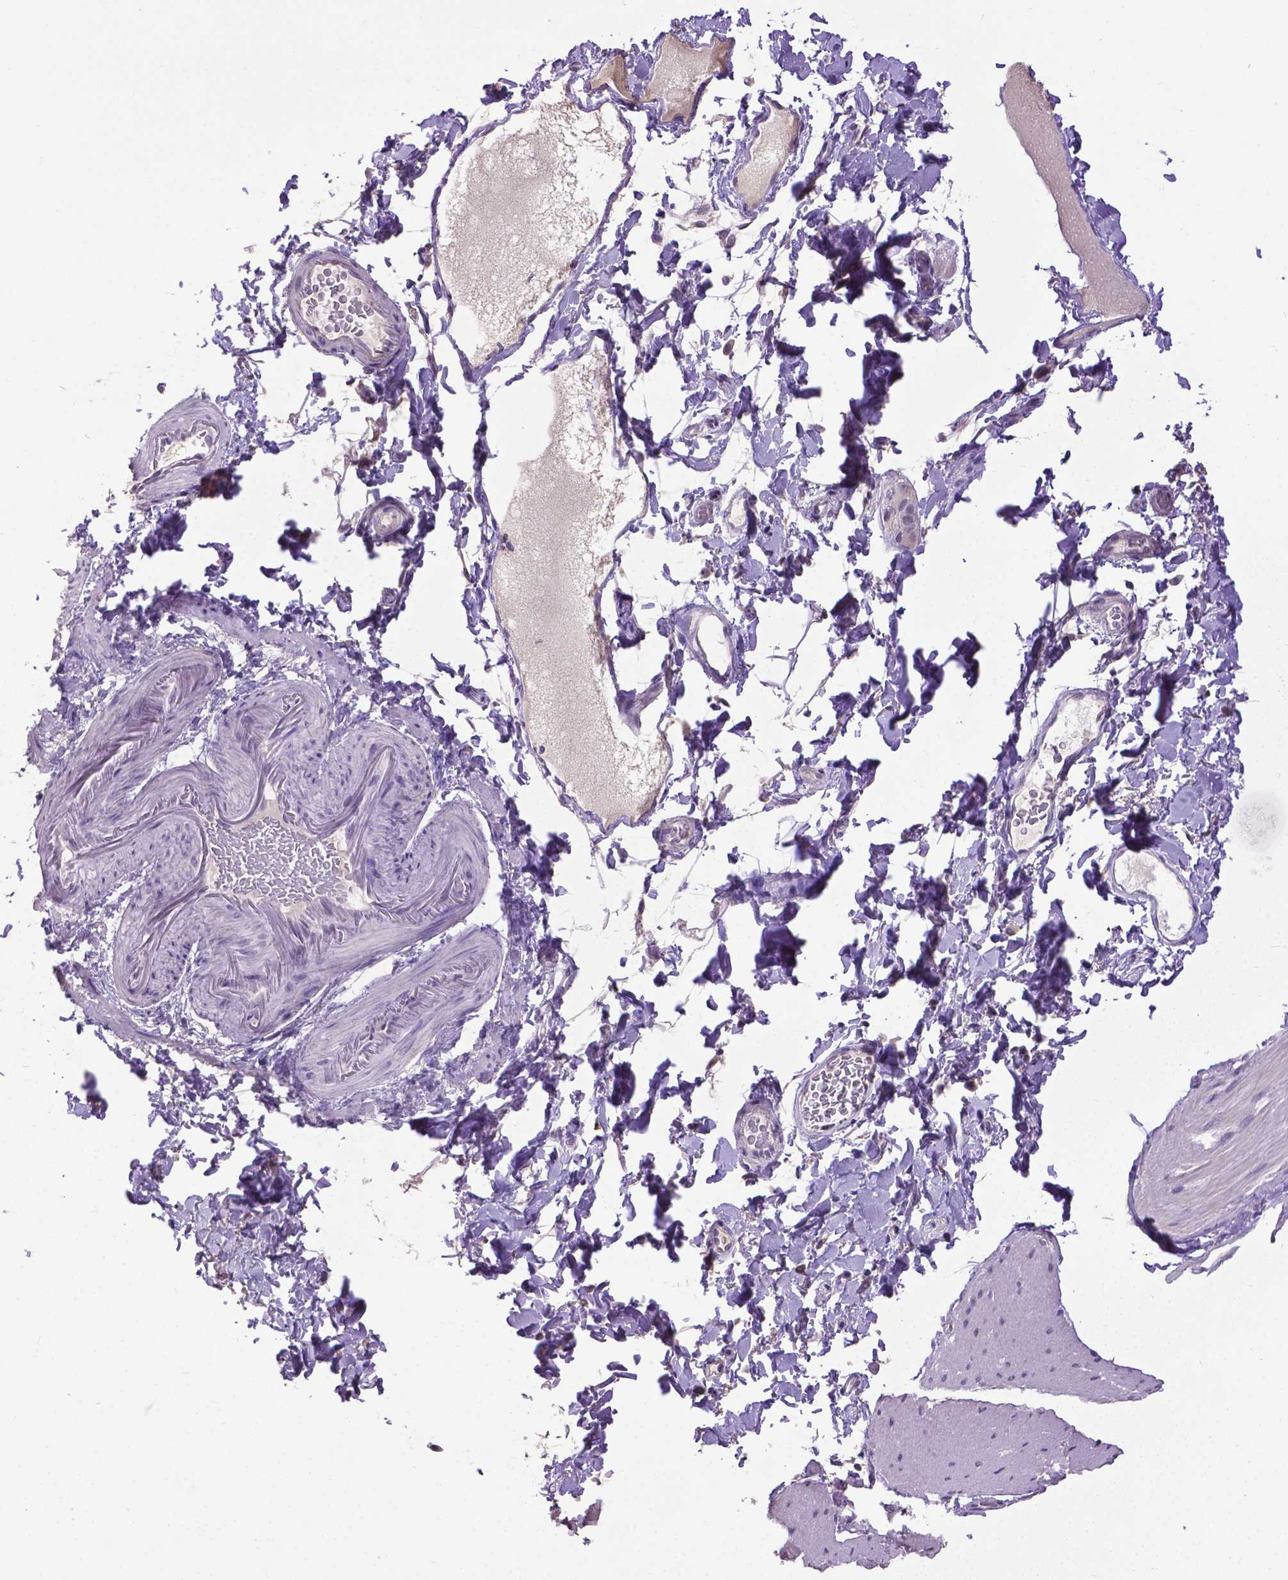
{"staining": {"intensity": "negative", "quantity": "none", "location": "none"}, "tissue": "smooth muscle", "cell_type": "Smooth muscle cells", "image_type": "normal", "snomed": [{"axis": "morphology", "description": "Normal tissue, NOS"}, {"axis": "topography", "description": "Smooth muscle"}, {"axis": "topography", "description": "Colon"}], "caption": "A high-resolution image shows IHC staining of normal smooth muscle, which exhibits no significant staining in smooth muscle cells.", "gene": "CPM", "patient": {"sex": "male", "age": 73}}